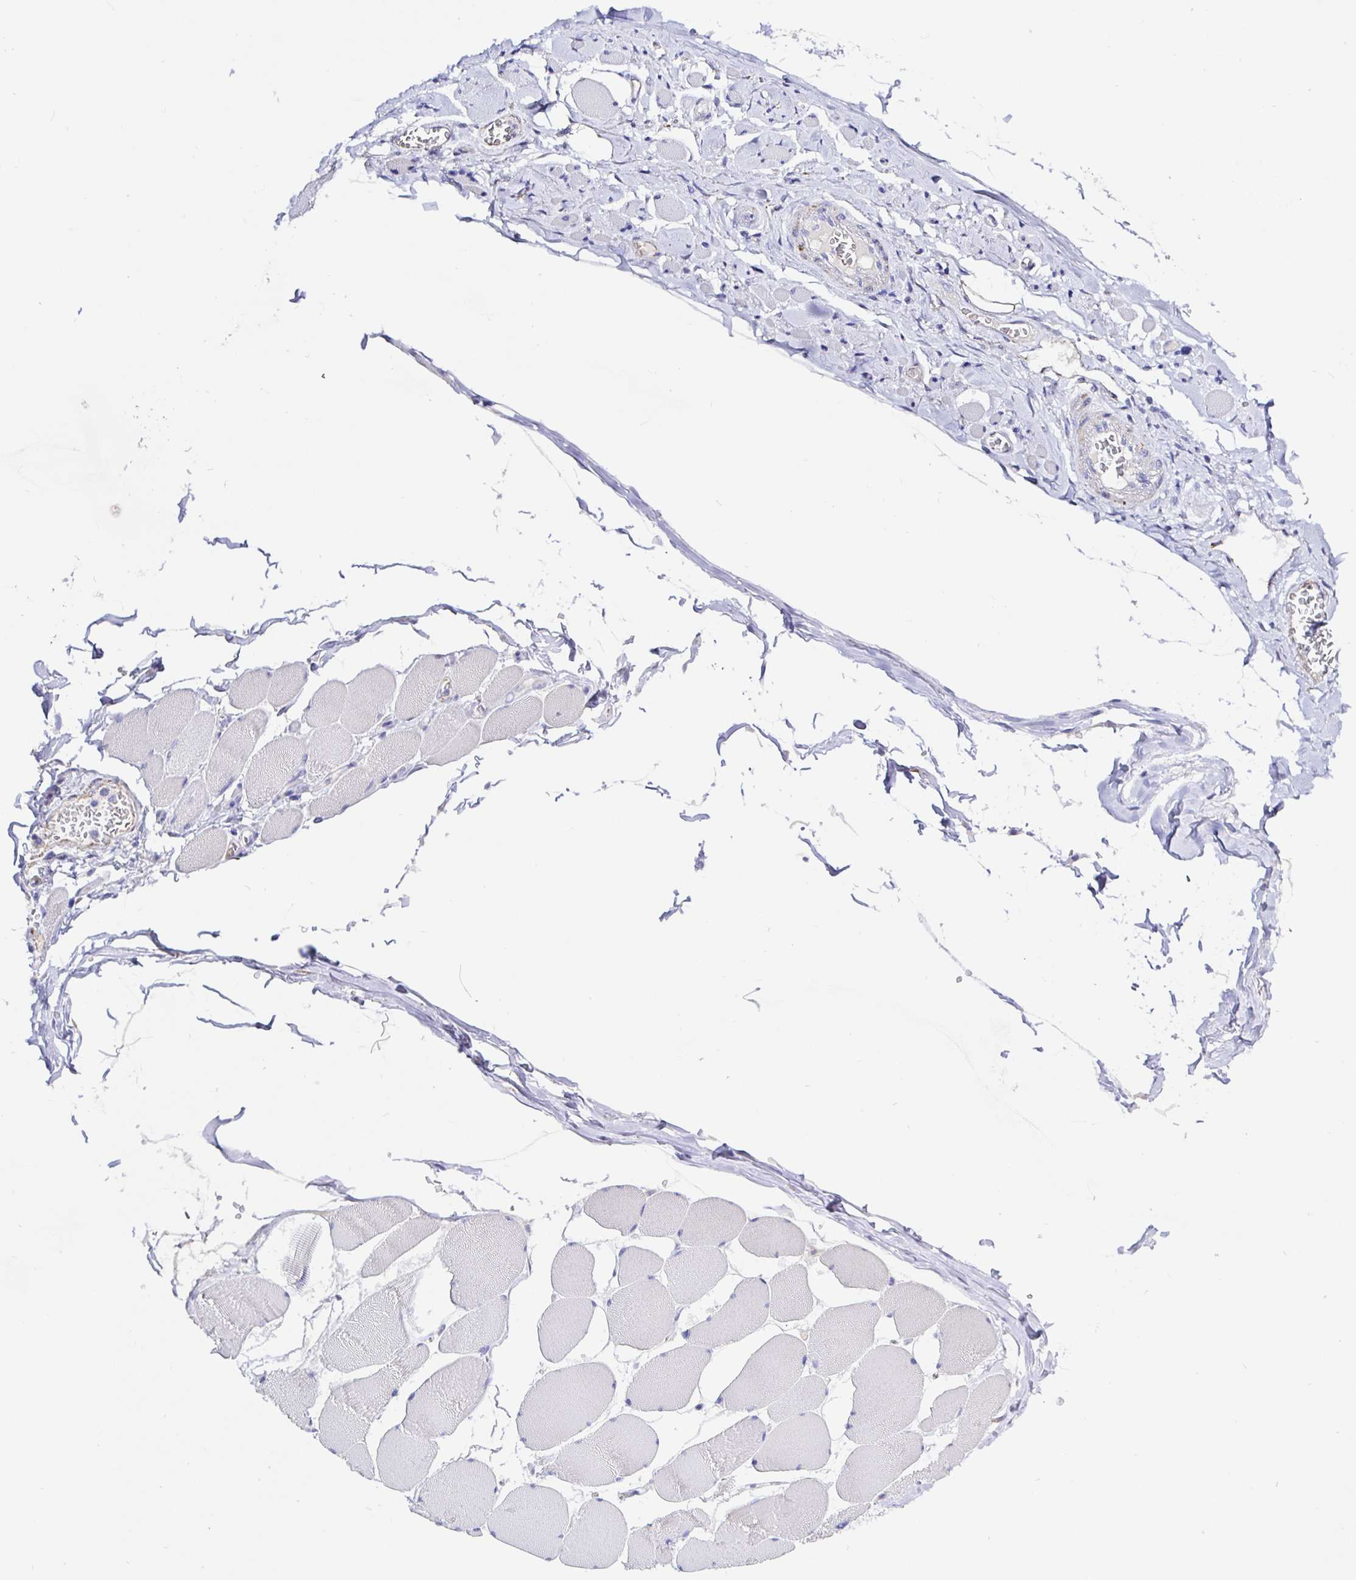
{"staining": {"intensity": "weak", "quantity": "25%-75%", "location": "cytoplasmic/membranous"}, "tissue": "skeletal muscle", "cell_type": "Myocytes", "image_type": "normal", "snomed": [{"axis": "morphology", "description": "Normal tissue, NOS"}, {"axis": "topography", "description": "Skeletal muscle"}], "caption": "IHC (DAB (3,3'-diaminobenzidine)) staining of benign skeletal muscle reveals weak cytoplasmic/membranous protein staining in approximately 25%-75% of myocytes.", "gene": "MAOA", "patient": {"sex": "female", "age": 75}}